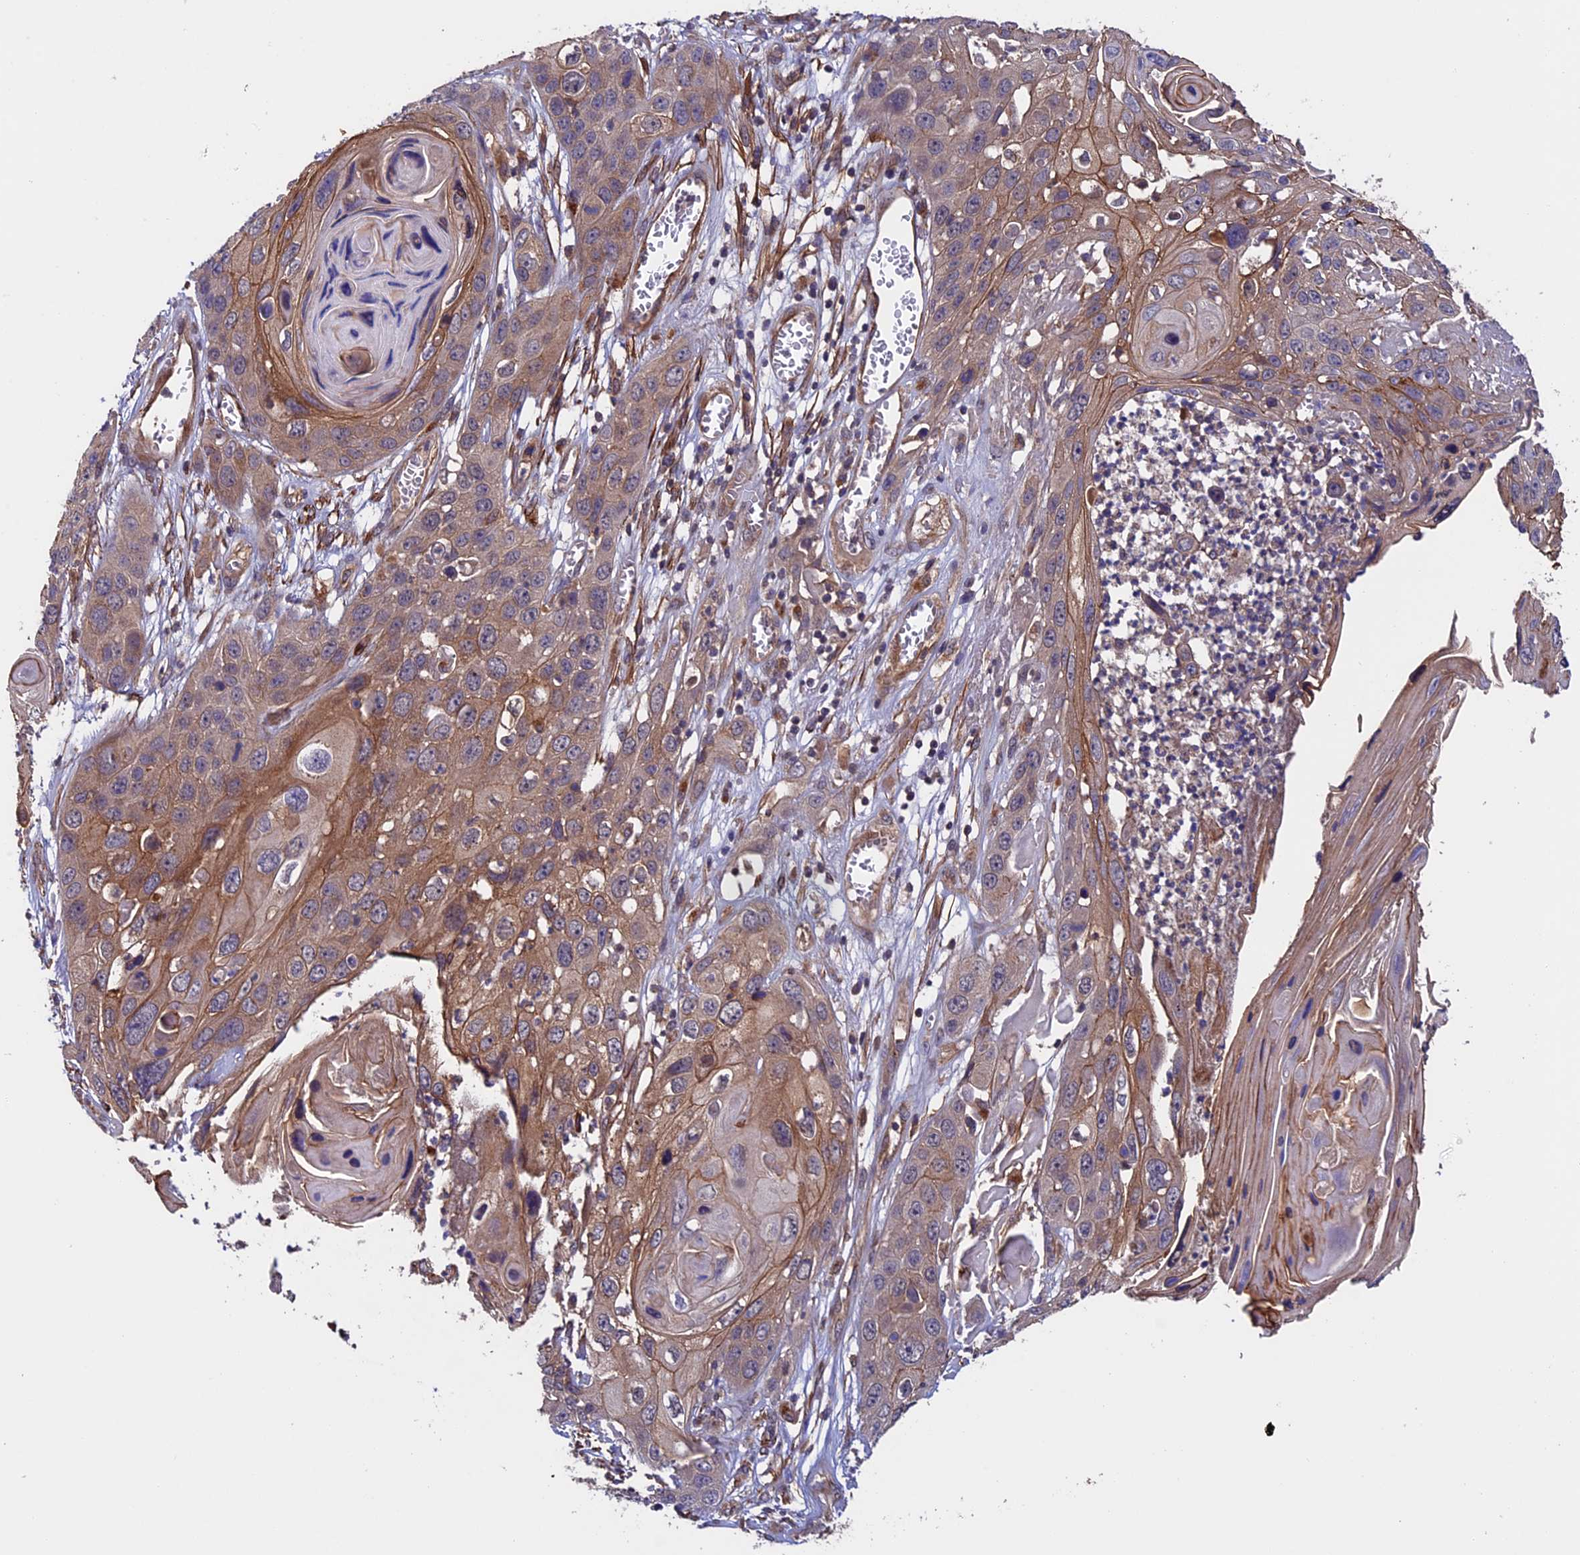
{"staining": {"intensity": "moderate", "quantity": "25%-75%", "location": "cytoplasmic/membranous"}, "tissue": "skin cancer", "cell_type": "Tumor cells", "image_type": "cancer", "snomed": [{"axis": "morphology", "description": "Squamous cell carcinoma, NOS"}, {"axis": "topography", "description": "Skin"}], "caption": "The immunohistochemical stain labels moderate cytoplasmic/membranous positivity in tumor cells of skin squamous cell carcinoma tissue.", "gene": "SLC9A5", "patient": {"sex": "male", "age": 55}}